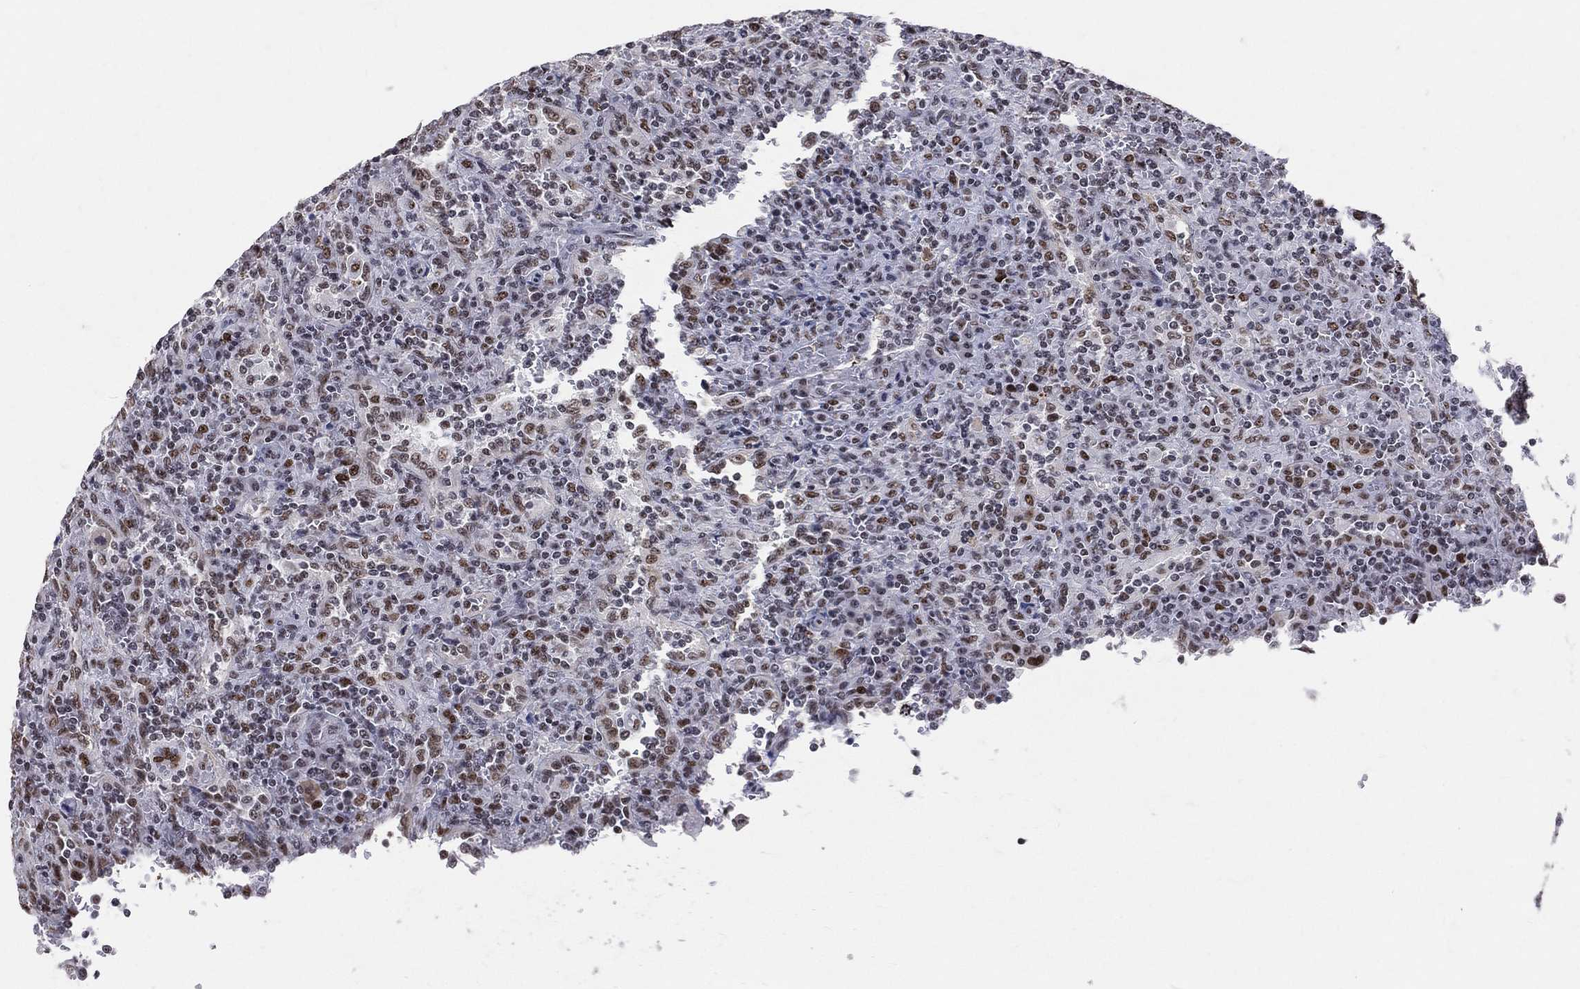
{"staining": {"intensity": "moderate", "quantity": "<25%", "location": "nuclear"}, "tissue": "lymphoma", "cell_type": "Tumor cells", "image_type": "cancer", "snomed": [{"axis": "morphology", "description": "Malignant lymphoma, non-Hodgkin's type, Low grade"}, {"axis": "topography", "description": "Spleen"}], "caption": "Protein analysis of lymphoma tissue reveals moderate nuclear expression in approximately <25% of tumor cells.", "gene": "CDK7", "patient": {"sex": "male", "age": 62}}